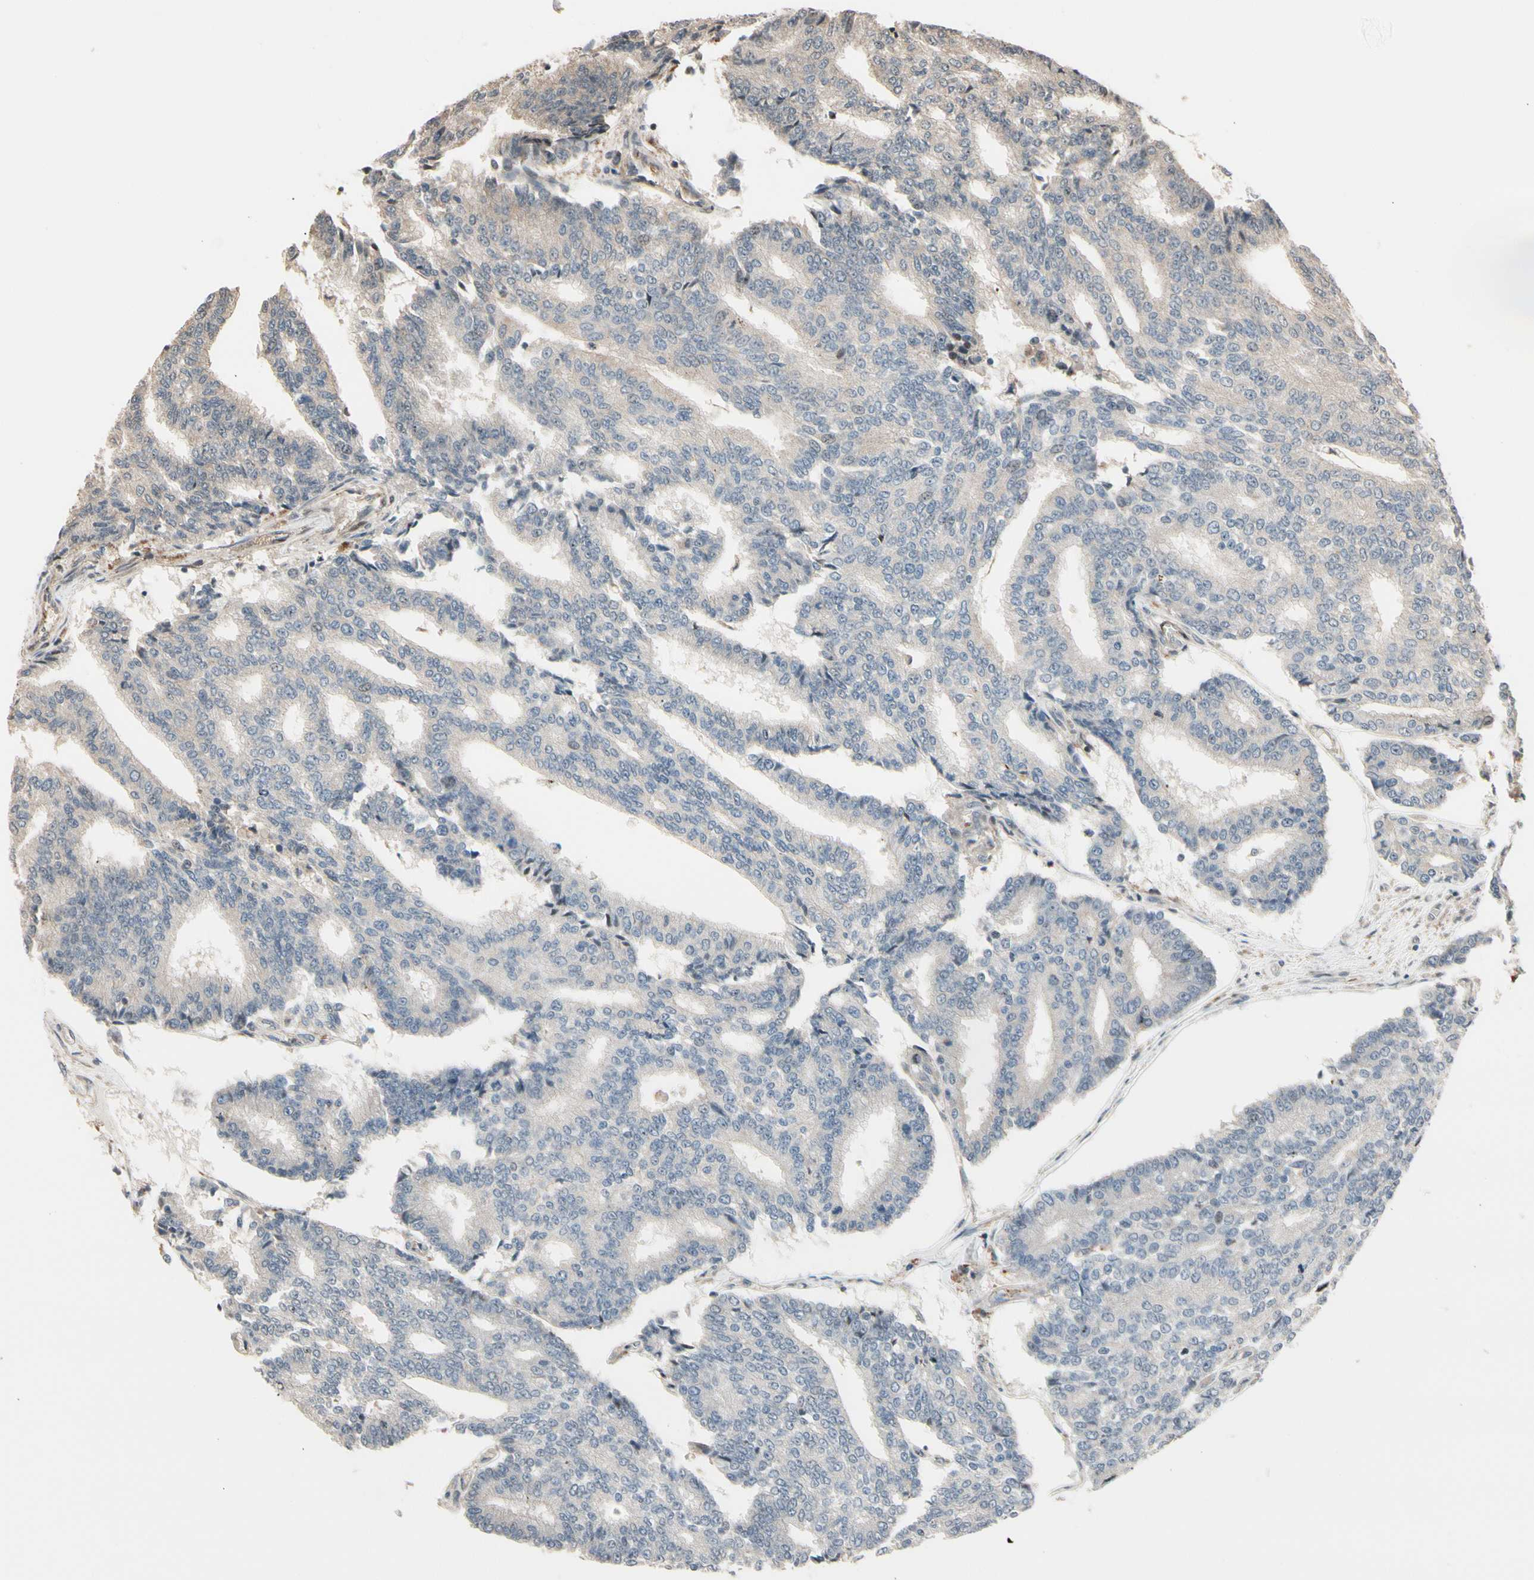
{"staining": {"intensity": "negative", "quantity": "none", "location": "none"}, "tissue": "prostate cancer", "cell_type": "Tumor cells", "image_type": "cancer", "snomed": [{"axis": "morphology", "description": "Adenocarcinoma, High grade"}, {"axis": "topography", "description": "Prostate"}], "caption": "Adenocarcinoma (high-grade) (prostate) was stained to show a protein in brown. There is no significant positivity in tumor cells. Brightfield microscopy of IHC stained with DAB (brown) and hematoxylin (blue), captured at high magnification.", "gene": "CSF1R", "patient": {"sex": "male", "age": 55}}